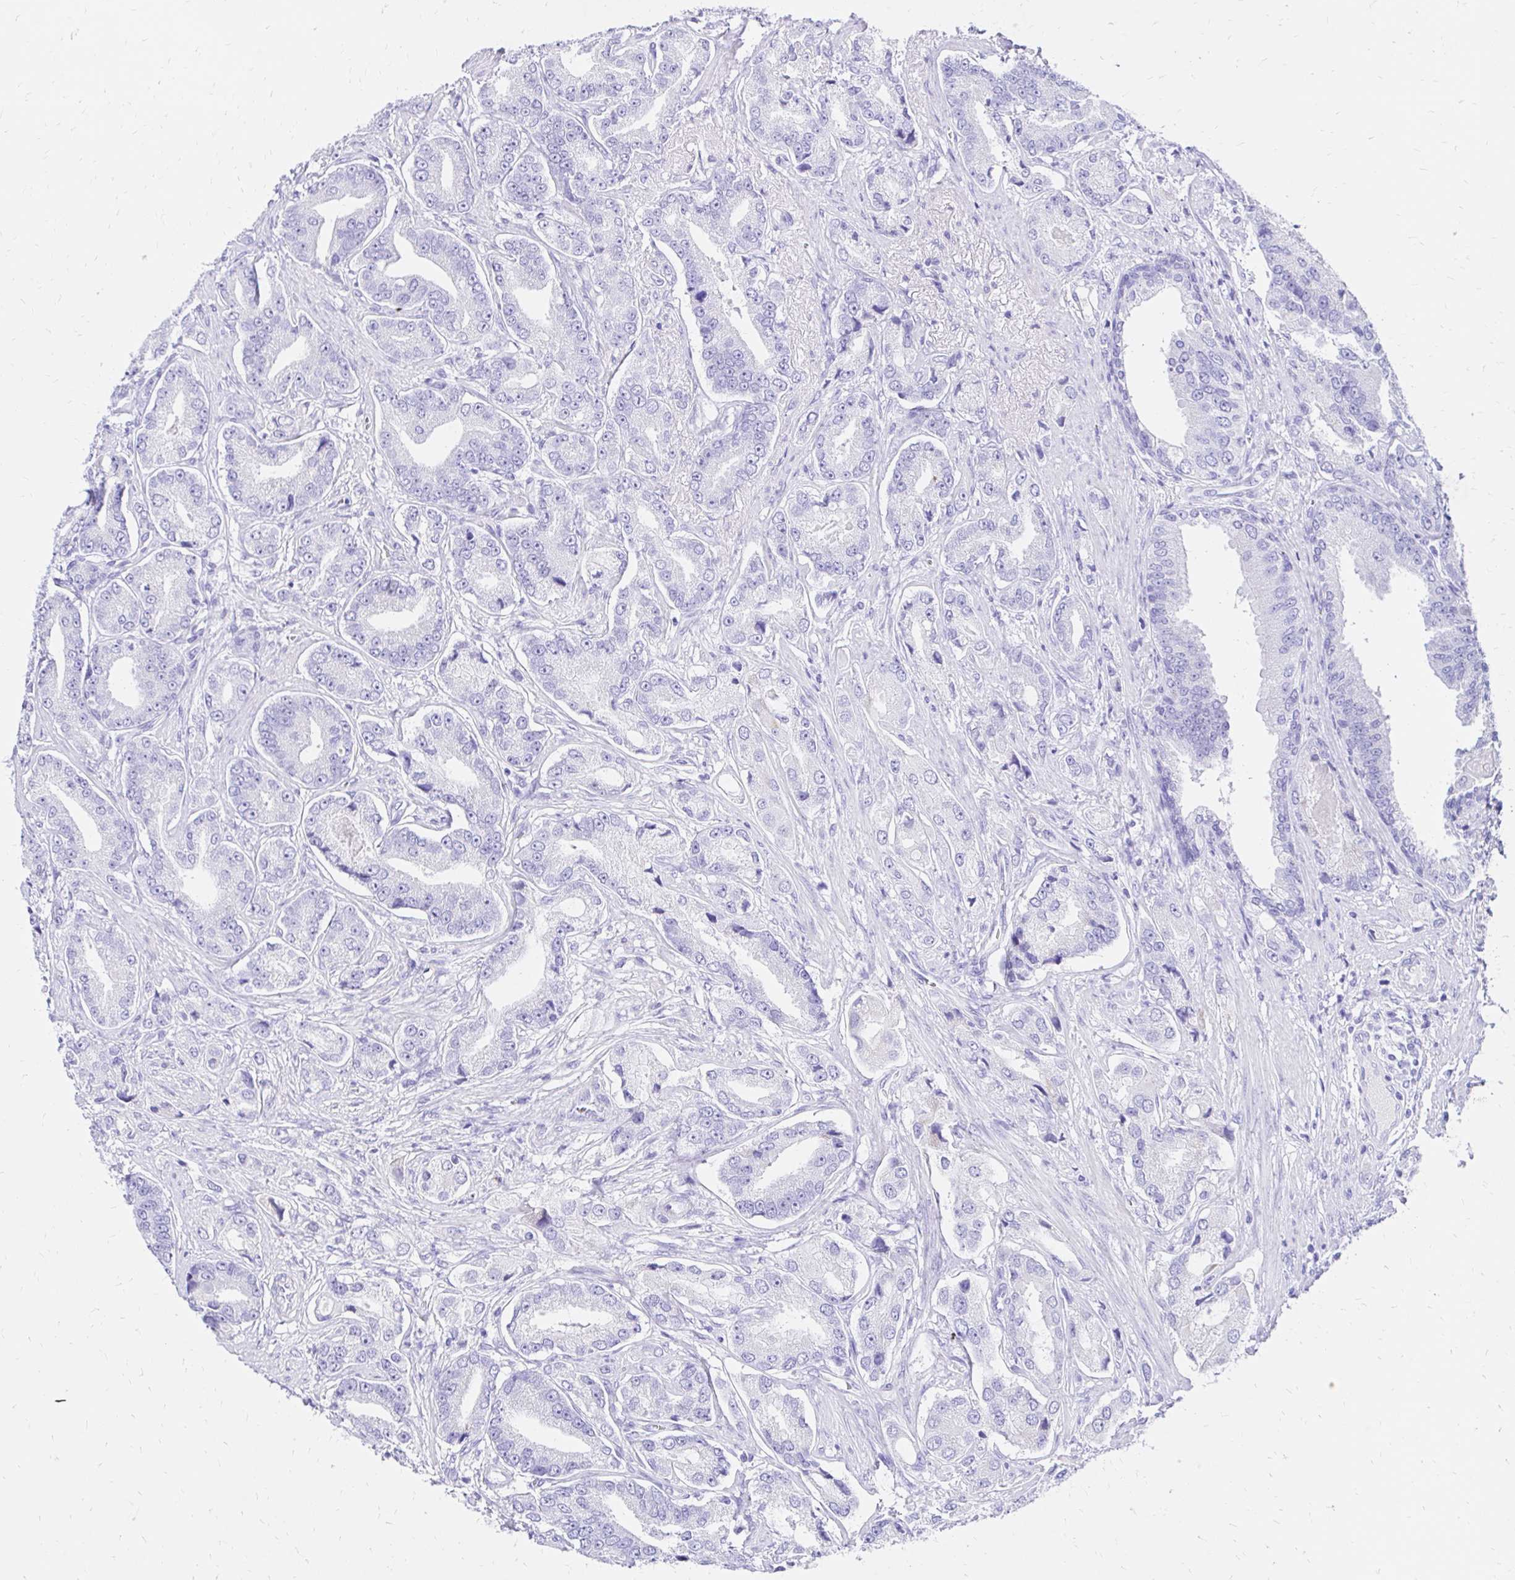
{"staining": {"intensity": "negative", "quantity": "none", "location": "none"}, "tissue": "prostate cancer", "cell_type": "Tumor cells", "image_type": "cancer", "snomed": [{"axis": "morphology", "description": "Adenocarcinoma, High grade"}, {"axis": "topography", "description": "Prostate and seminal vesicle, NOS"}], "caption": "IHC photomicrograph of prostate cancer (adenocarcinoma (high-grade)) stained for a protein (brown), which displays no positivity in tumor cells.", "gene": "S100G", "patient": {"sex": "male", "age": 61}}